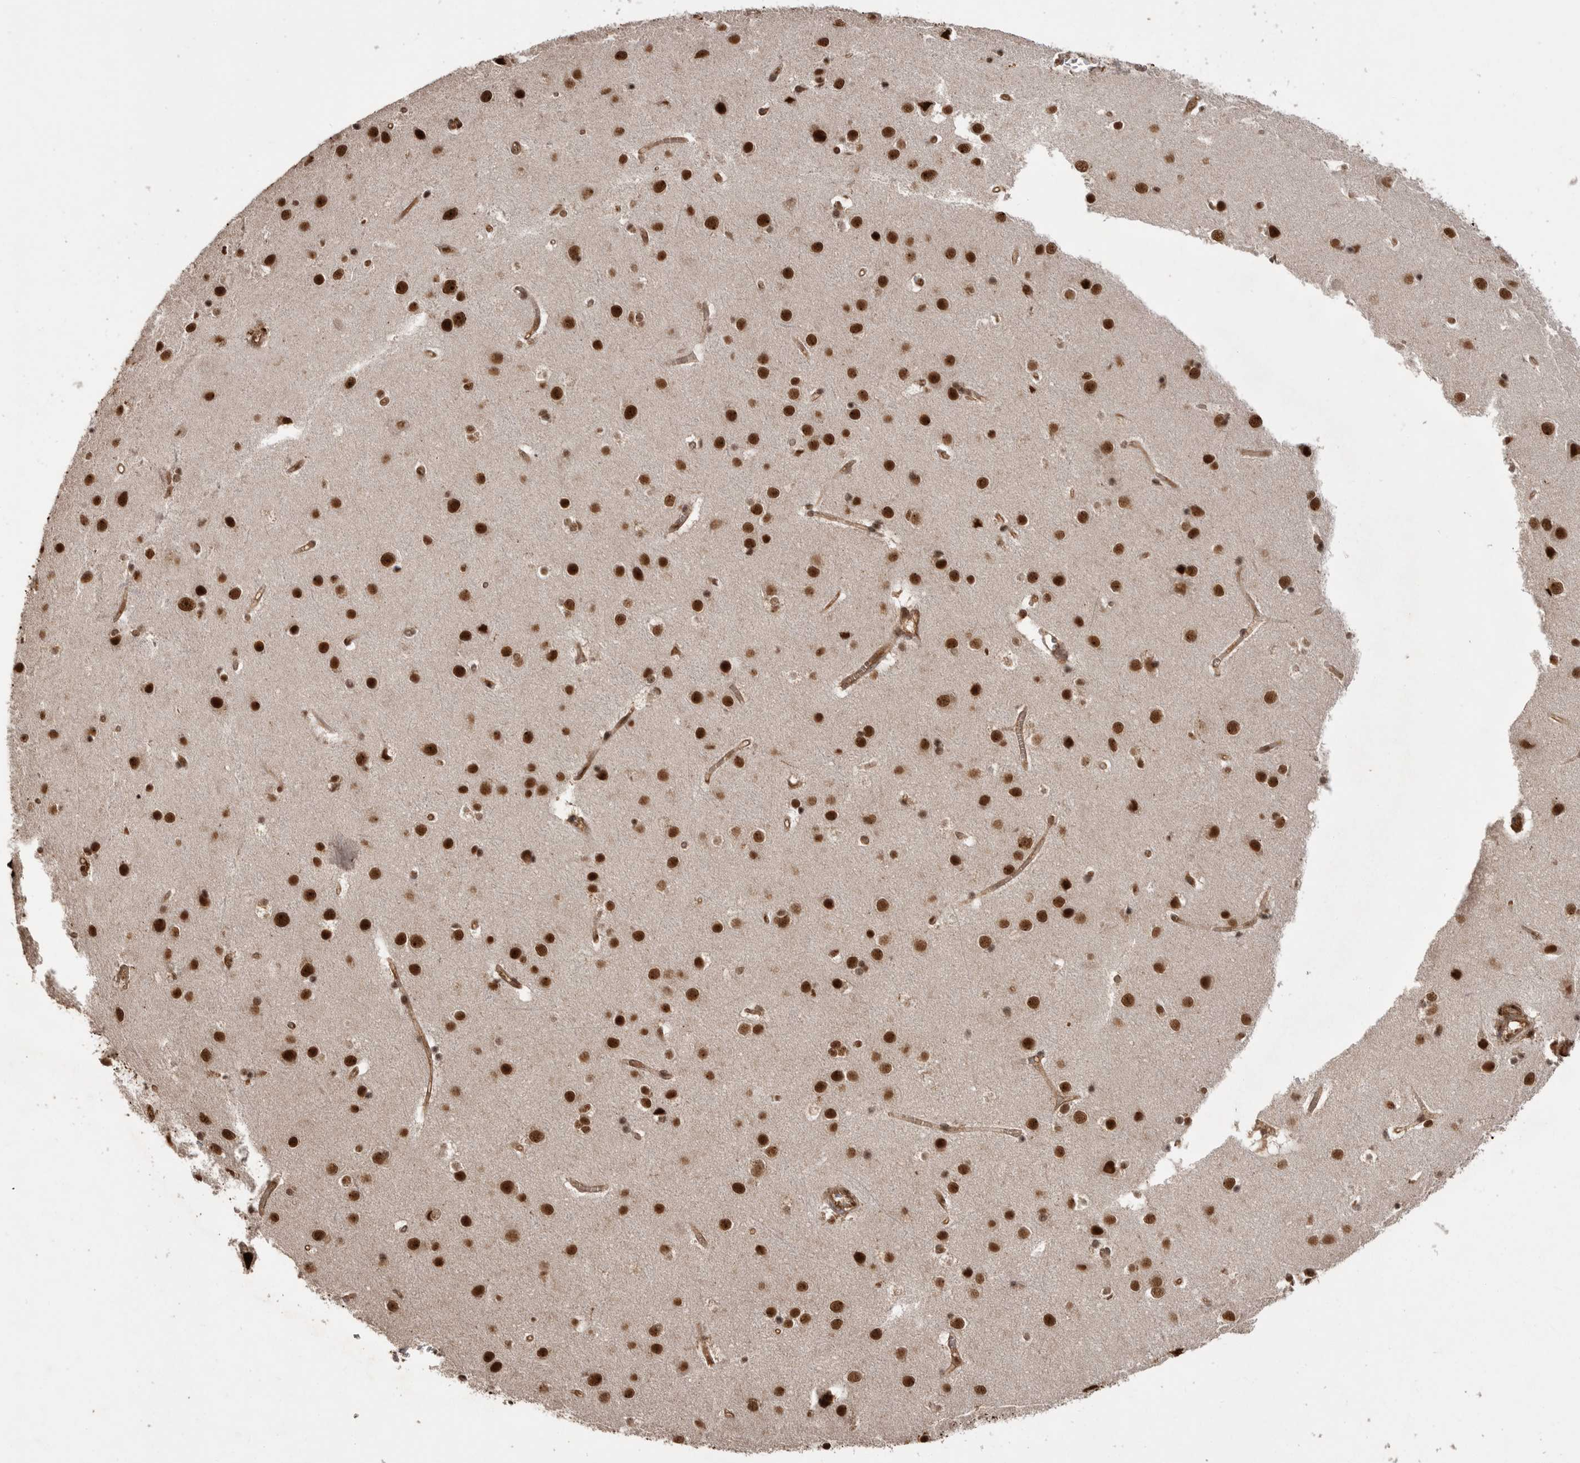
{"staining": {"intensity": "strong", "quantity": ">75%", "location": "cytoplasmic/membranous,nuclear"}, "tissue": "cerebral cortex", "cell_type": "Endothelial cells", "image_type": "normal", "snomed": [{"axis": "morphology", "description": "Normal tissue, NOS"}, {"axis": "topography", "description": "Cerebral cortex"}], "caption": "Brown immunohistochemical staining in normal human cerebral cortex reveals strong cytoplasmic/membranous,nuclear expression in approximately >75% of endothelial cells. Nuclei are stained in blue.", "gene": "PPP1R8", "patient": {"sex": "male", "age": 54}}